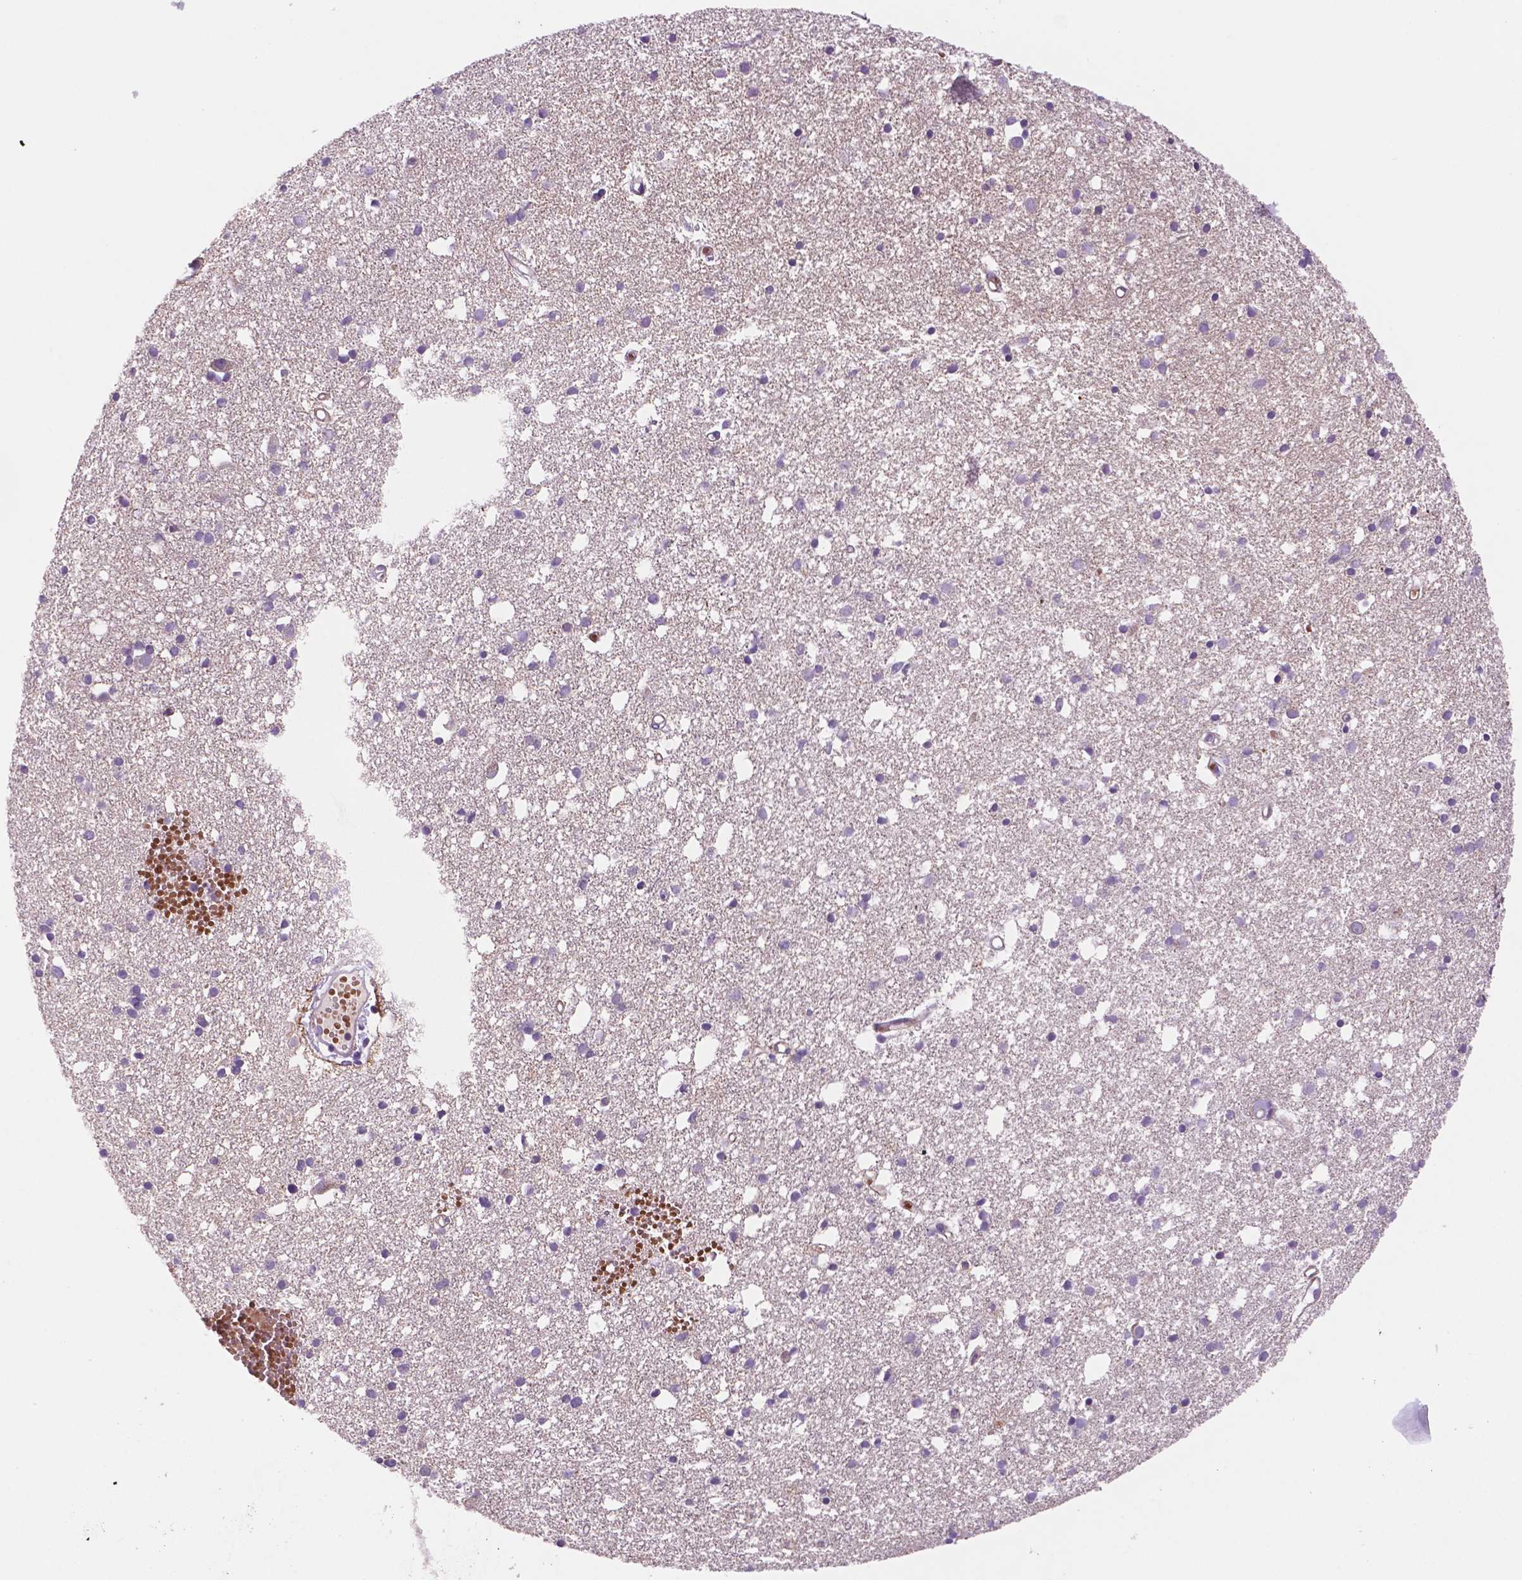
{"staining": {"intensity": "negative", "quantity": "none", "location": "none"}, "tissue": "cerebral cortex", "cell_type": "Endothelial cells", "image_type": "normal", "snomed": [{"axis": "morphology", "description": "Normal tissue, NOS"}, {"axis": "morphology", "description": "Glioma, malignant, High grade"}, {"axis": "topography", "description": "Cerebral cortex"}], "caption": "Immunohistochemistry of unremarkable cerebral cortex displays no expression in endothelial cells. (DAB immunohistochemistry (IHC) visualized using brightfield microscopy, high magnification).", "gene": "RND3", "patient": {"sex": "male", "age": 71}}